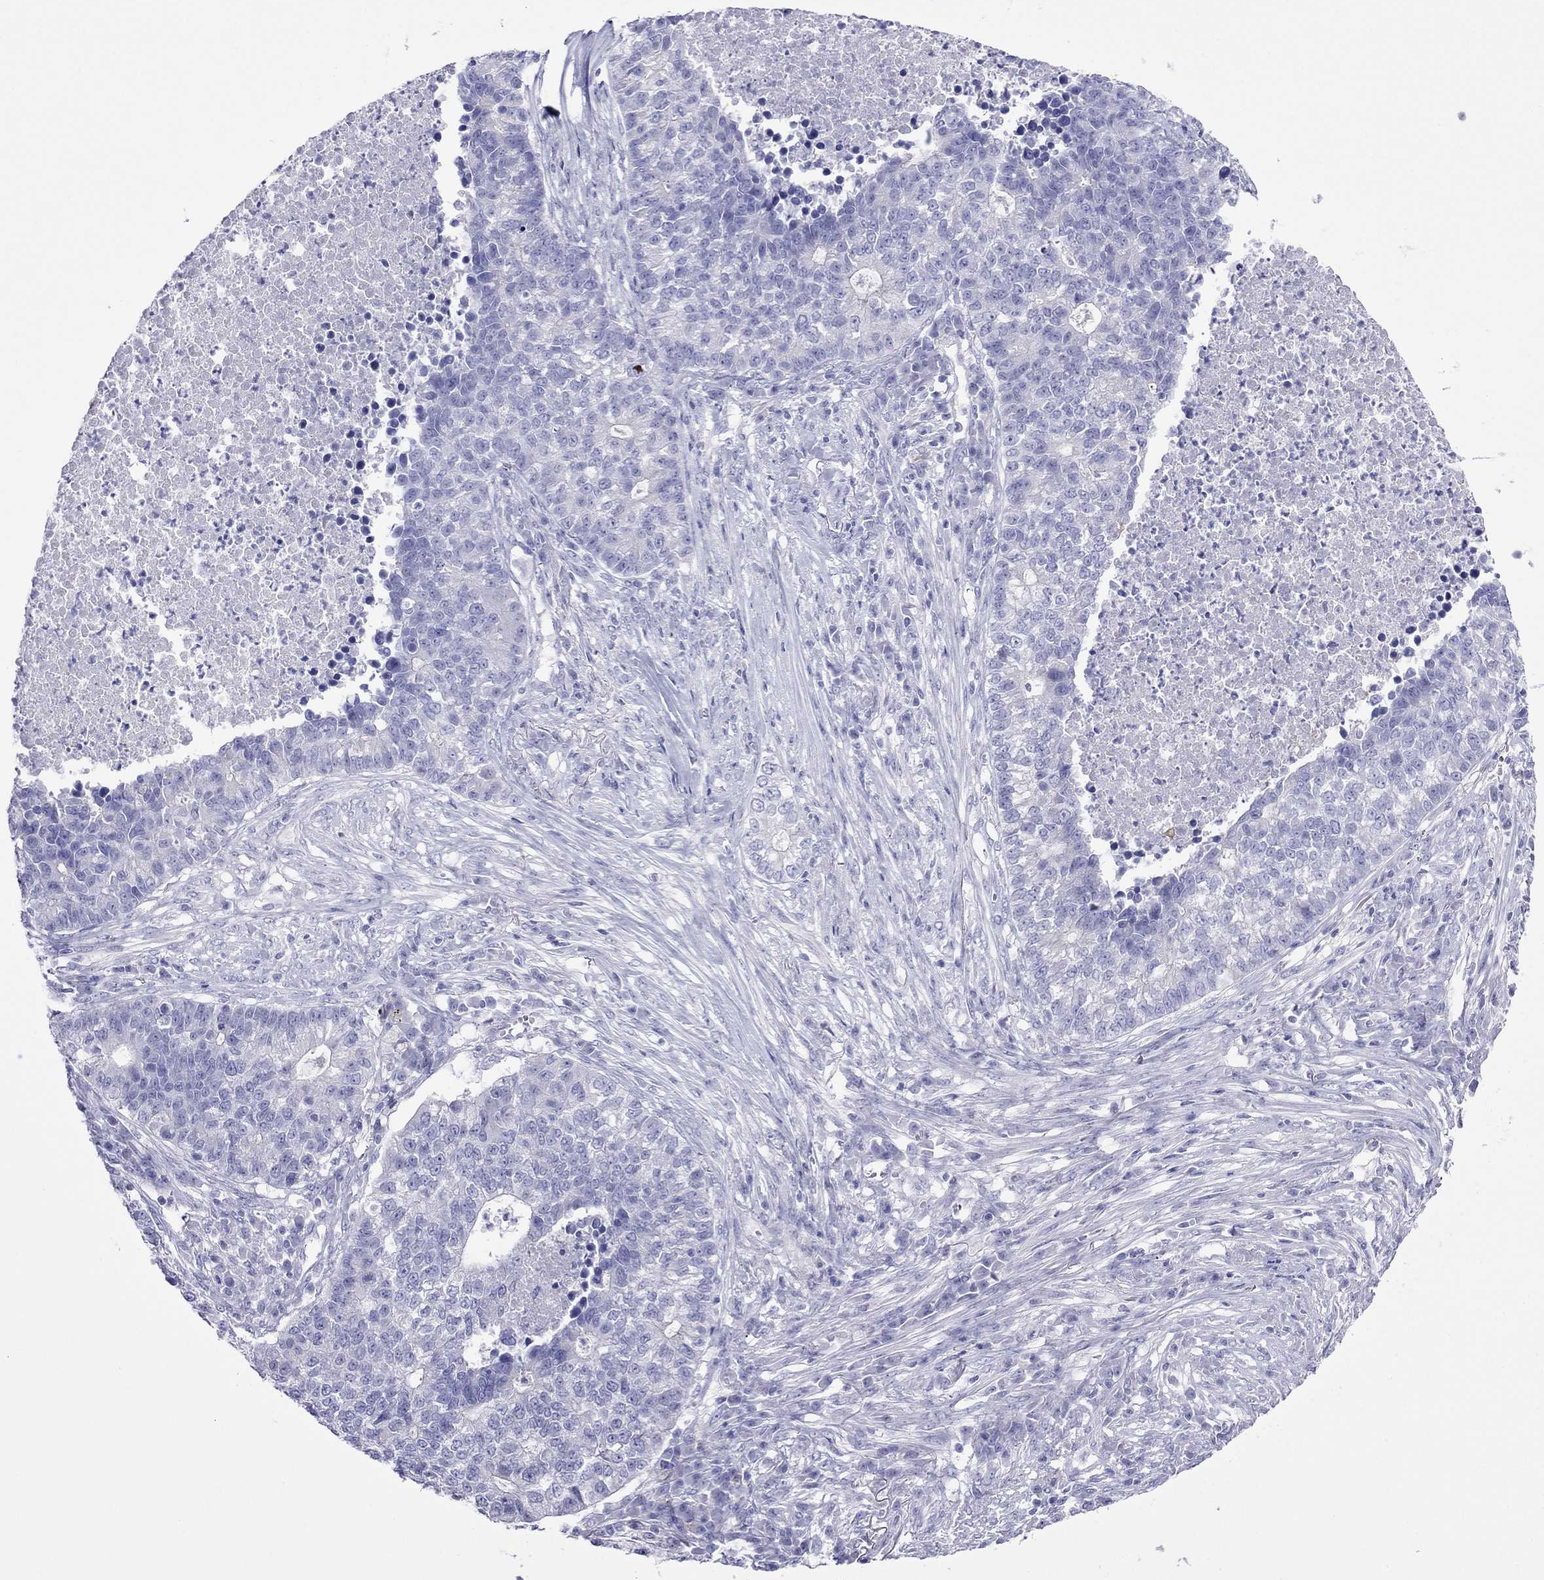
{"staining": {"intensity": "negative", "quantity": "none", "location": "none"}, "tissue": "lung cancer", "cell_type": "Tumor cells", "image_type": "cancer", "snomed": [{"axis": "morphology", "description": "Adenocarcinoma, NOS"}, {"axis": "topography", "description": "Lung"}], "caption": "Tumor cells are negative for brown protein staining in lung cancer (adenocarcinoma). (Brightfield microscopy of DAB (3,3'-diaminobenzidine) IHC at high magnification).", "gene": "PCDHA6", "patient": {"sex": "male", "age": 57}}